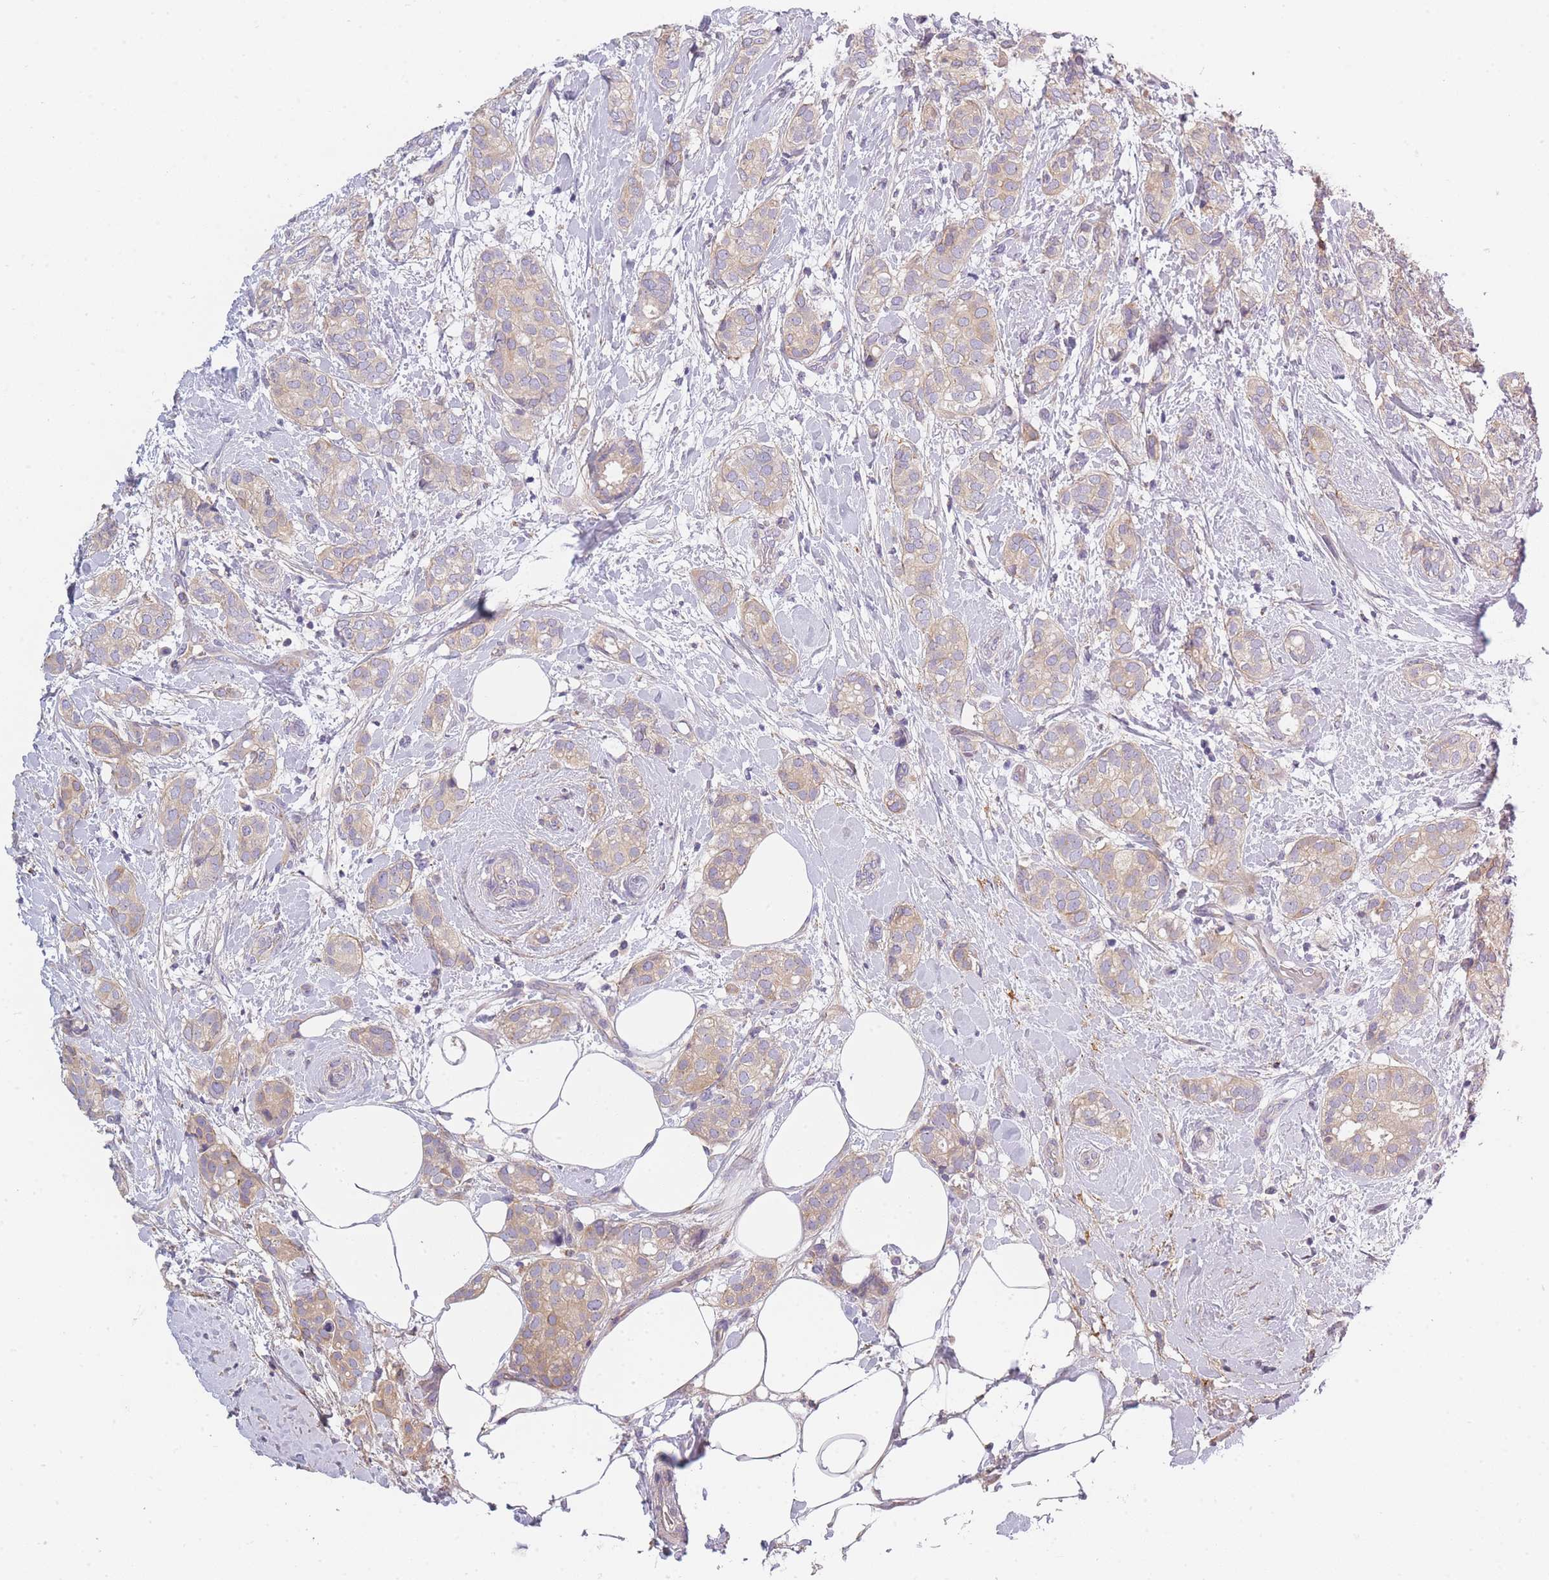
{"staining": {"intensity": "weak", "quantity": "25%-75%", "location": "cytoplasmic/membranous"}, "tissue": "breast cancer", "cell_type": "Tumor cells", "image_type": "cancer", "snomed": [{"axis": "morphology", "description": "Duct carcinoma"}, {"axis": "topography", "description": "Breast"}], "caption": "Protein staining by immunohistochemistry demonstrates weak cytoplasmic/membranous positivity in about 25%-75% of tumor cells in breast cancer. Nuclei are stained in blue.", "gene": "AP3M2", "patient": {"sex": "female", "age": 73}}